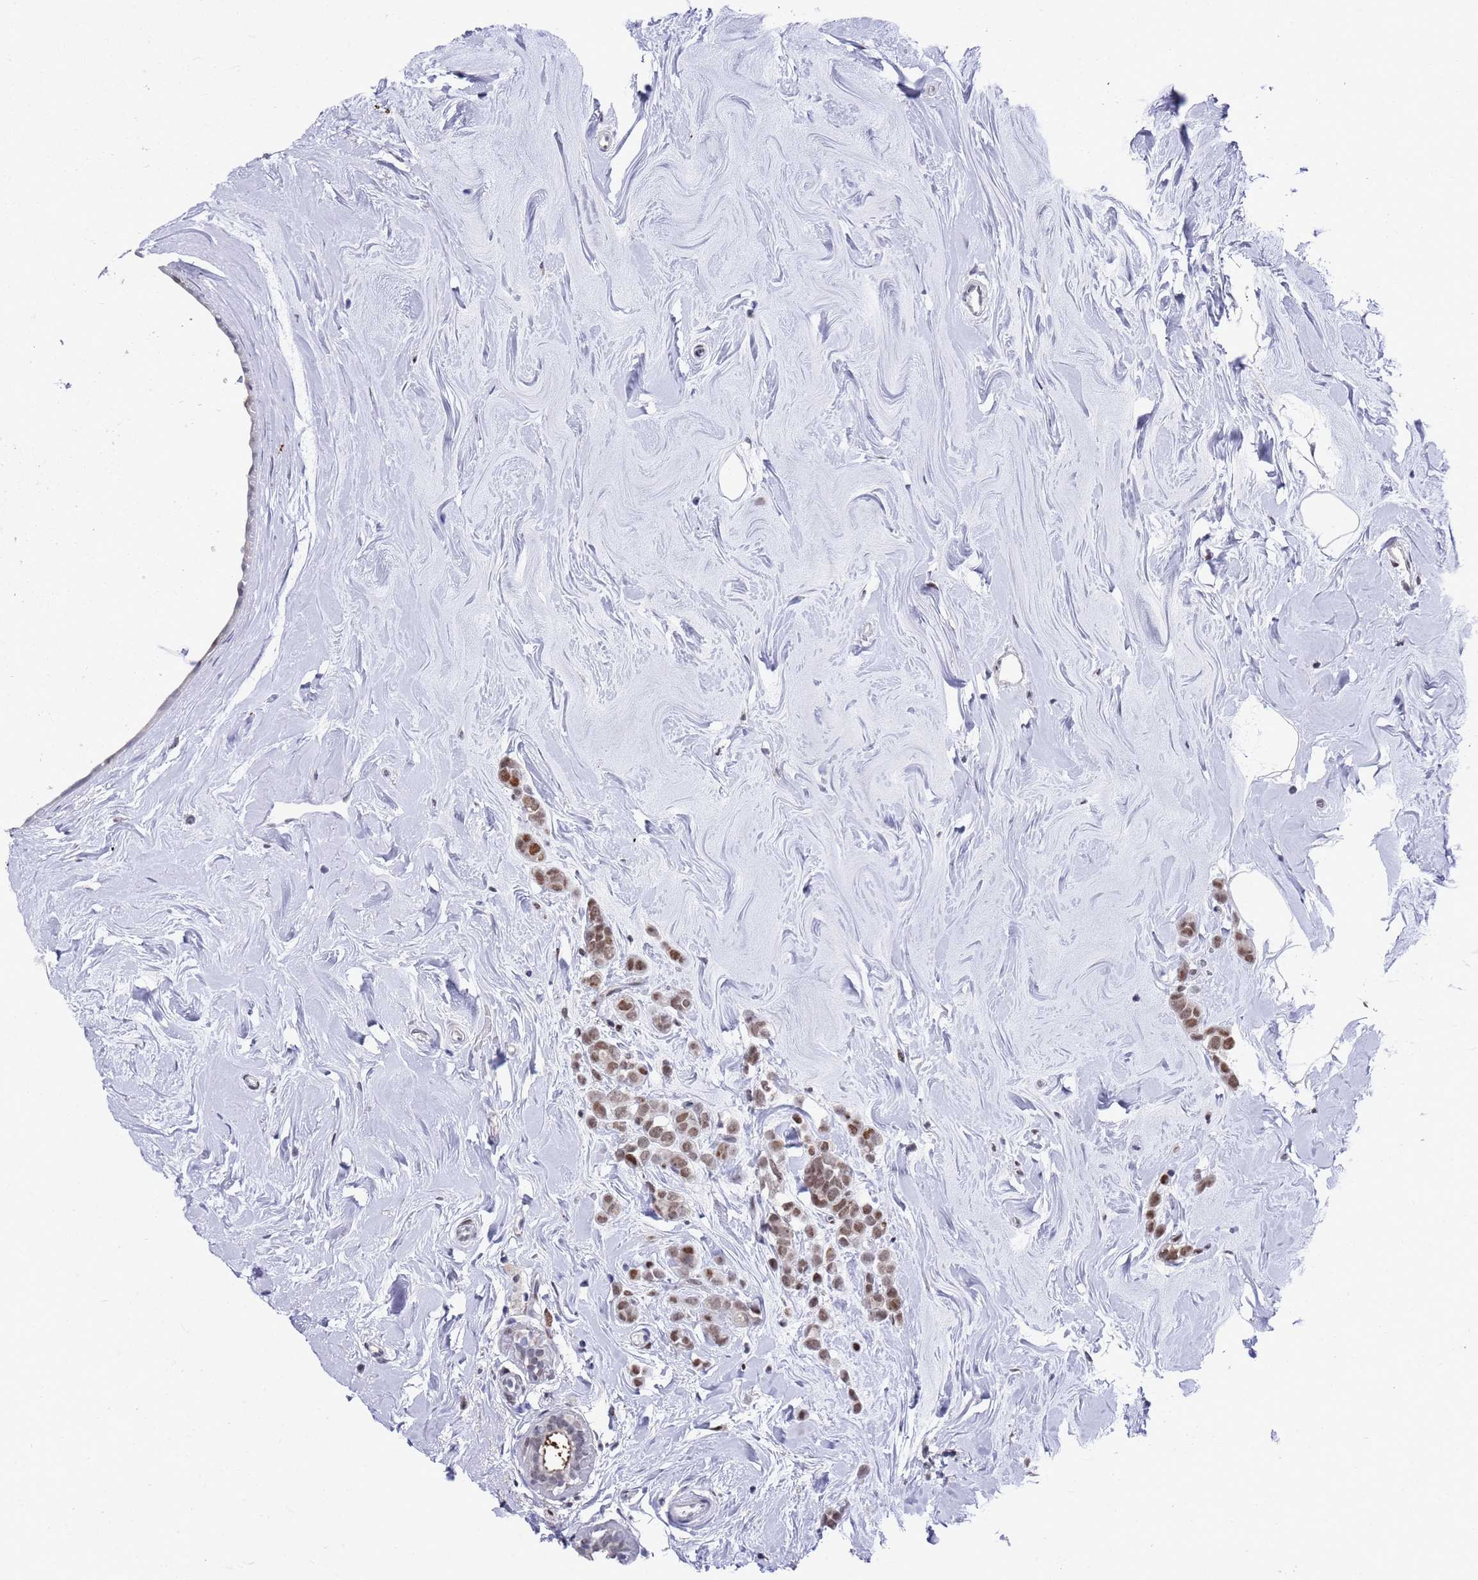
{"staining": {"intensity": "moderate", "quantity": ">75%", "location": "nuclear"}, "tissue": "breast cancer", "cell_type": "Tumor cells", "image_type": "cancer", "snomed": [{"axis": "morphology", "description": "Lobular carcinoma"}, {"axis": "topography", "description": "Breast"}], "caption": "A medium amount of moderate nuclear staining is present in about >75% of tumor cells in breast cancer tissue.", "gene": "COPS6", "patient": {"sex": "female", "age": 47}}